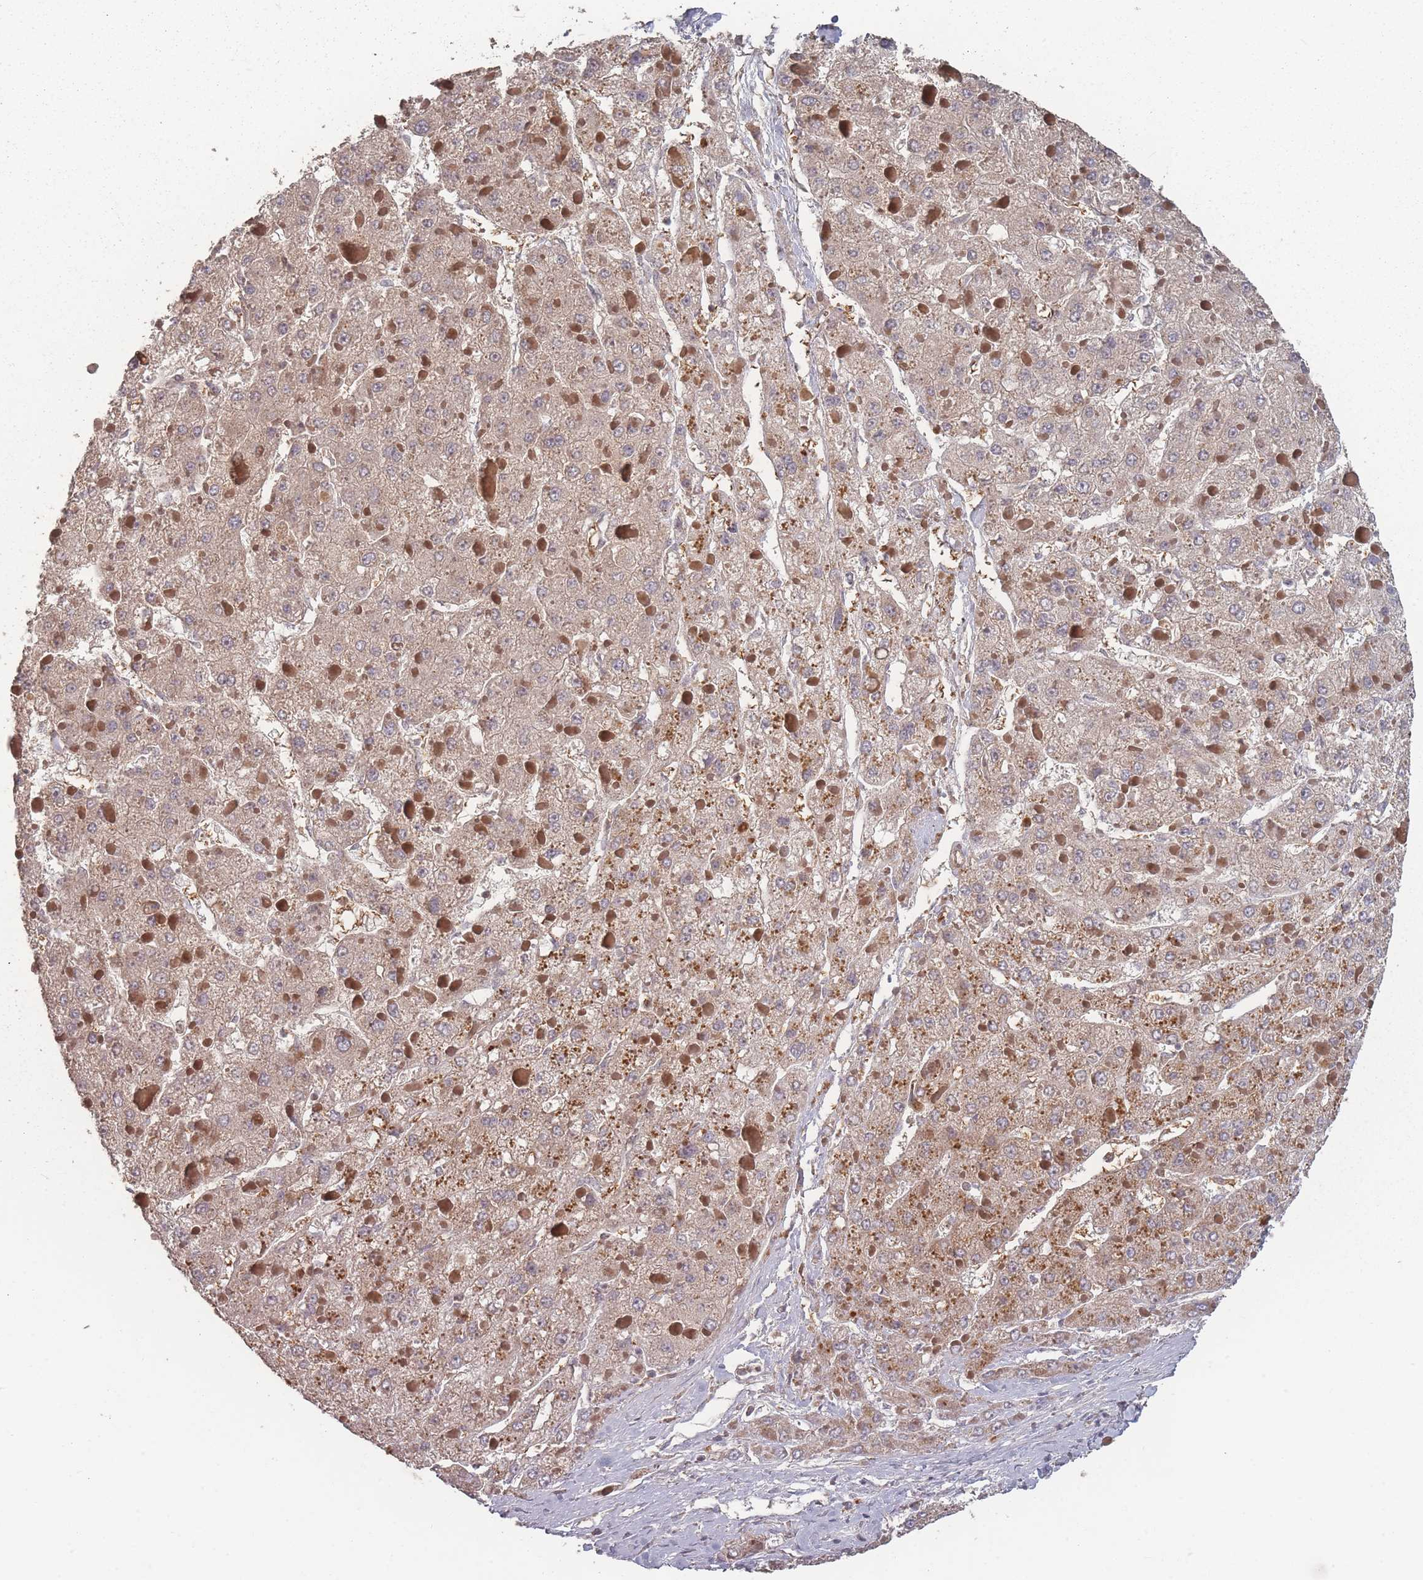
{"staining": {"intensity": "weak", "quantity": ">75%", "location": "cytoplasmic/membranous"}, "tissue": "liver cancer", "cell_type": "Tumor cells", "image_type": "cancer", "snomed": [{"axis": "morphology", "description": "Carcinoma, Hepatocellular, NOS"}, {"axis": "topography", "description": "Liver"}], "caption": "A low amount of weak cytoplasmic/membranous expression is seen in about >75% of tumor cells in liver hepatocellular carcinoma tissue. The protein is stained brown, and the nuclei are stained in blue (DAB IHC with brightfield microscopy, high magnification).", "gene": "LYRM7", "patient": {"sex": "female", "age": 73}}